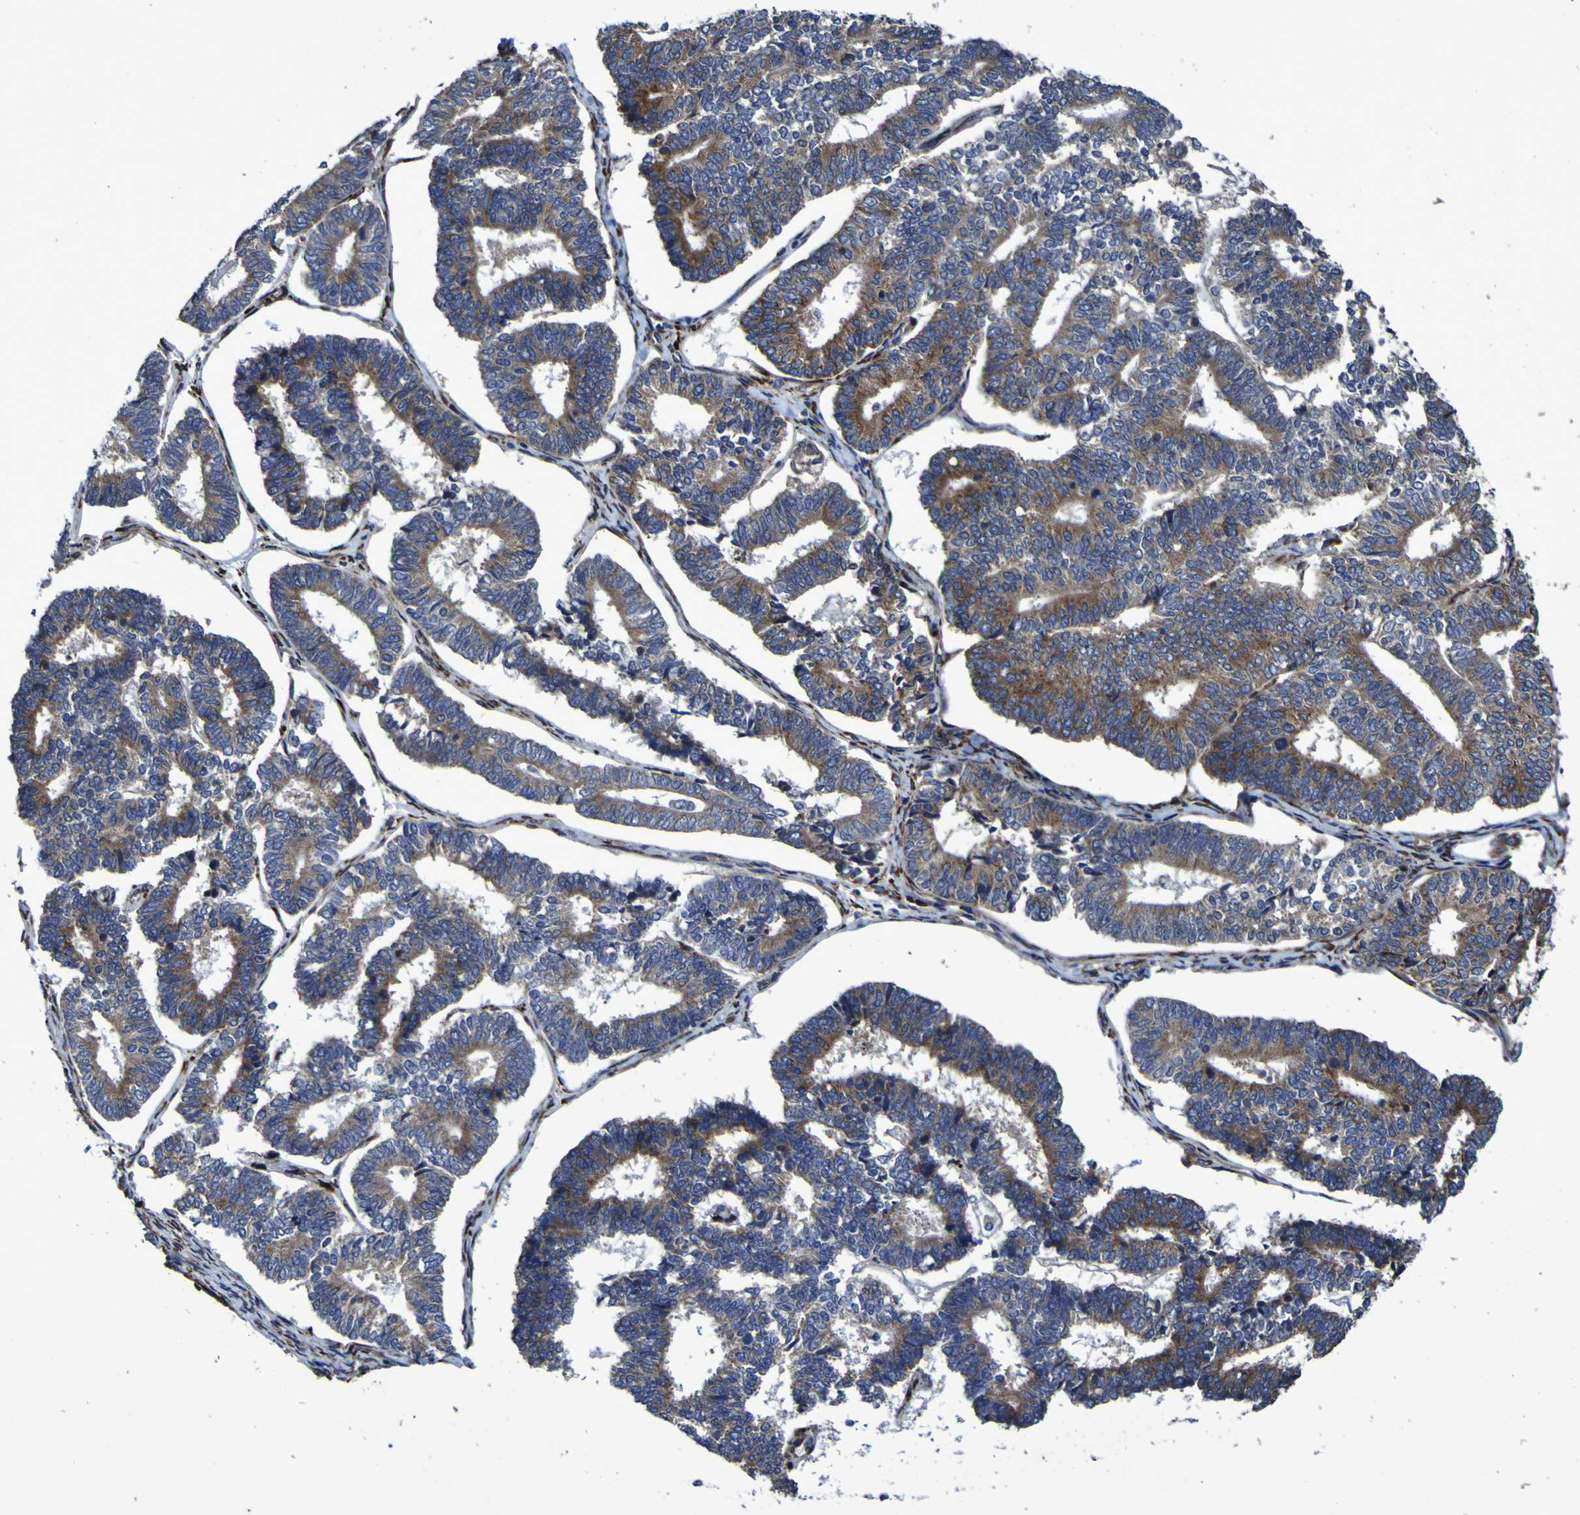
{"staining": {"intensity": "moderate", "quantity": ">75%", "location": "cytoplasmic/membranous"}, "tissue": "endometrial cancer", "cell_type": "Tumor cells", "image_type": "cancer", "snomed": [{"axis": "morphology", "description": "Adenocarcinoma, NOS"}, {"axis": "topography", "description": "Endometrium"}], "caption": "The image shows staining of endometrial adenocarcinoma, revealing moderate cytoplasmic/membranous protein expression (brown color) within tumor cells.", "gene": "P3H1", "patient": {"sex": "female", "age": 70}}